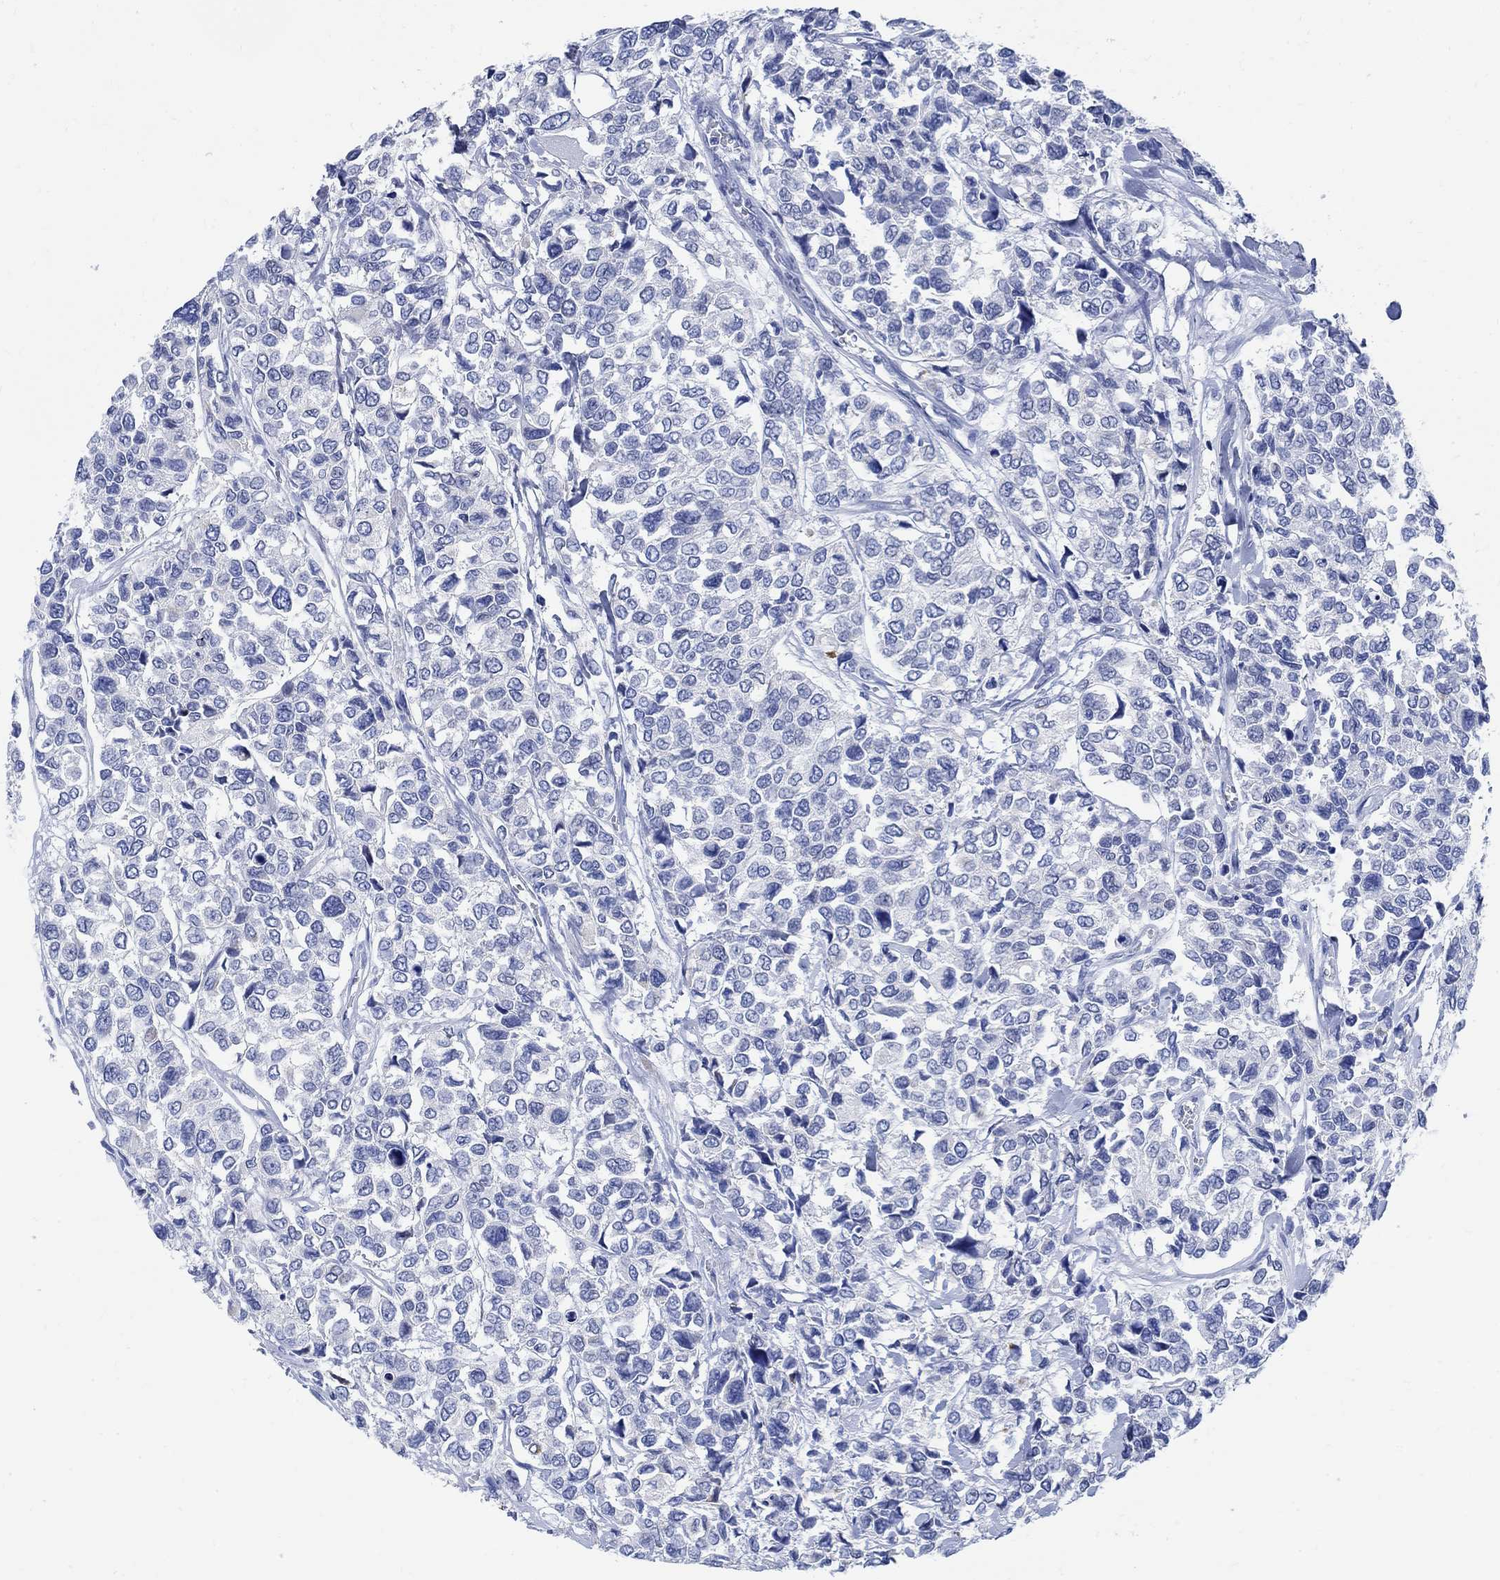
{"staining": {"intensity": "negative", "quantity": "none", "location": "none"}, "tissue": "urothelial cancer", "cell_type": "Tumor cells", "image_type": "cancer", "snomed": [{"axis": "morphology", "description": "Urothelial carcinoma, High grade"}, {"axis": "topography", "description": "Urinary bladder"}], "caption": "High magnification brightfield microscopy of urothelial cancer stained with DAB (brown) and counterstained with hematoxylin (blue): tumor cells show no significant staining.", "gene": "CAMK2N1", "patient": {"sex": "male", "age": 77}}